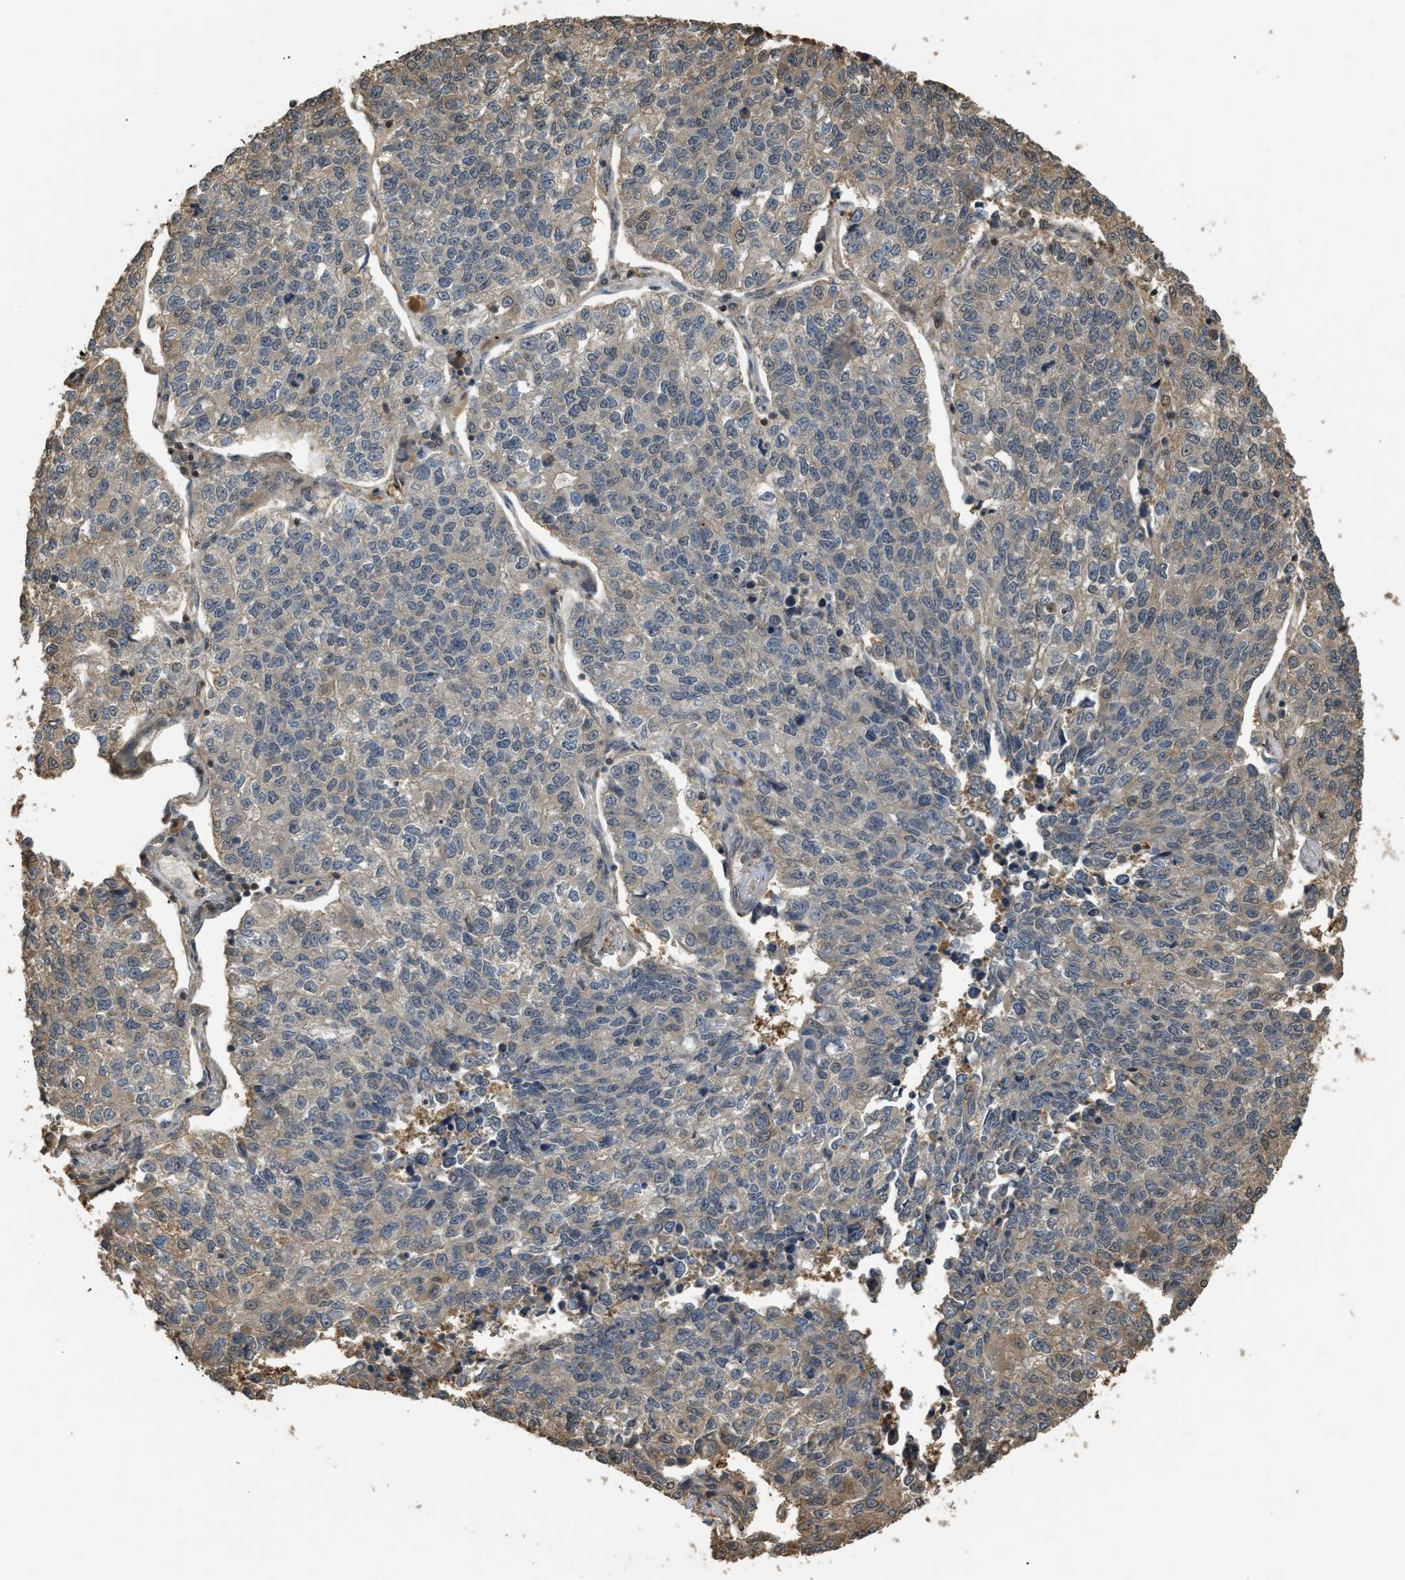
{"staining": {"intensity": "weak", "quantity": "<25%", "location": "cytoplasmic/membranous"}, "tissue": "lung cancer", "cell_type": "Tumor cells", "image_type": "cancer", "snomed": [{"axis": "morphology", "description": "Adenocarcinoma, NOS"}, {"axis": "topography", "description": "Lung"}], "caption": "This is a photomicrograph of immunohistochemistry (IHC) staining of lung adenocarcinoma, which shows no expression in tumor cells. (DAB (3,3'-diaminobenzidine) IHC visualized using brightfield microscopy, high magnification).", "gene": "ARHGDIA", "patient": {"sex": "male", "age": 49}}